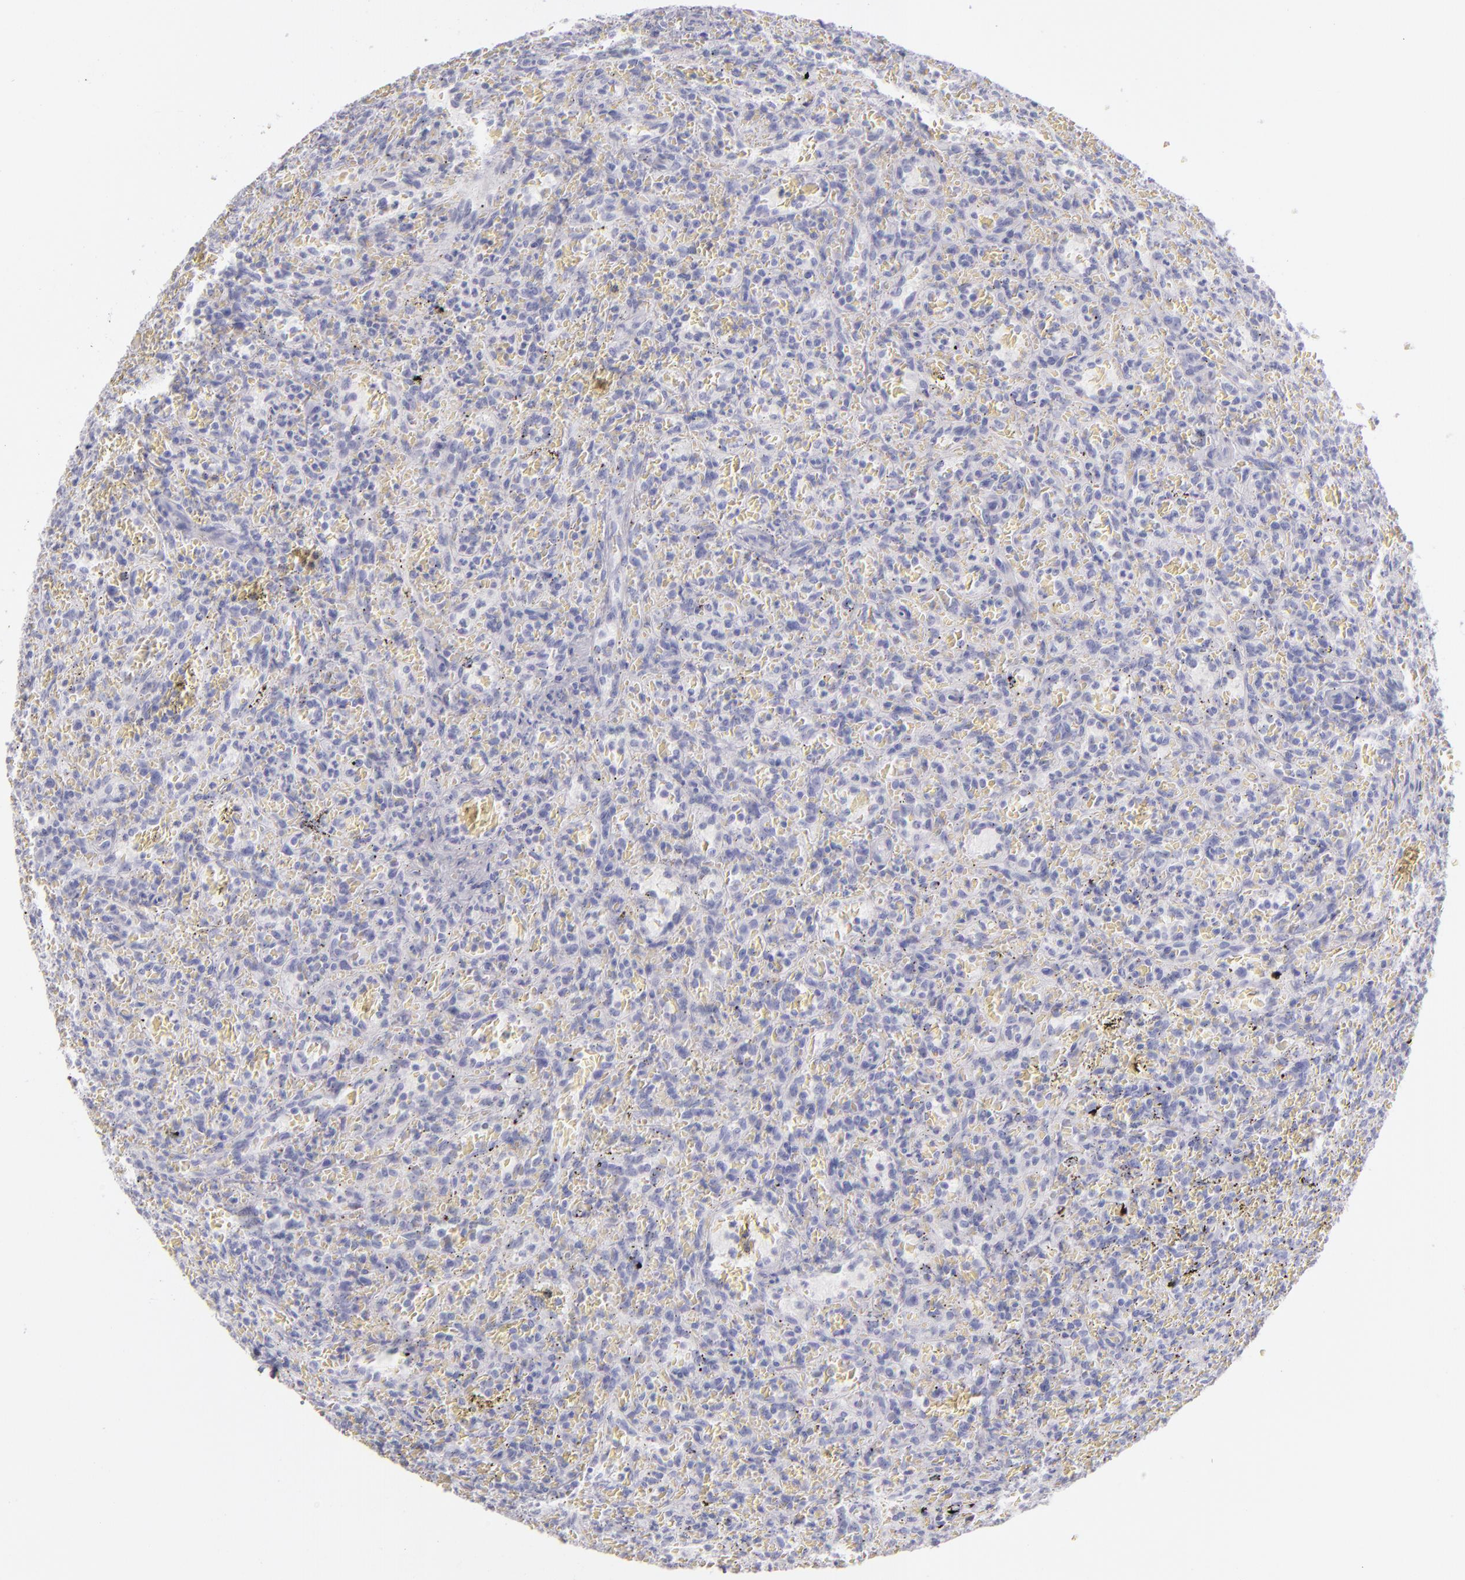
{"staining": {"intensity": "negative", "quantity": "none", "location": "none"}, "tissue": "lymphoma", "cell_type": "Tumor cells", "image_type": "cancer", "snomed": [{"axis": "morphology", "description": "Malignant lymphoma, non-Hodgkin's type, Low grade"}, {"axis": "topography", "description": "Spleen"}], "caption": "The micrograph shows no significant expression in tumor cells of low-grade malignant lymphoma, non-Hodgkin's type.", "gene": "FABP1", "patient": {"sex": "female", "age": 64}}